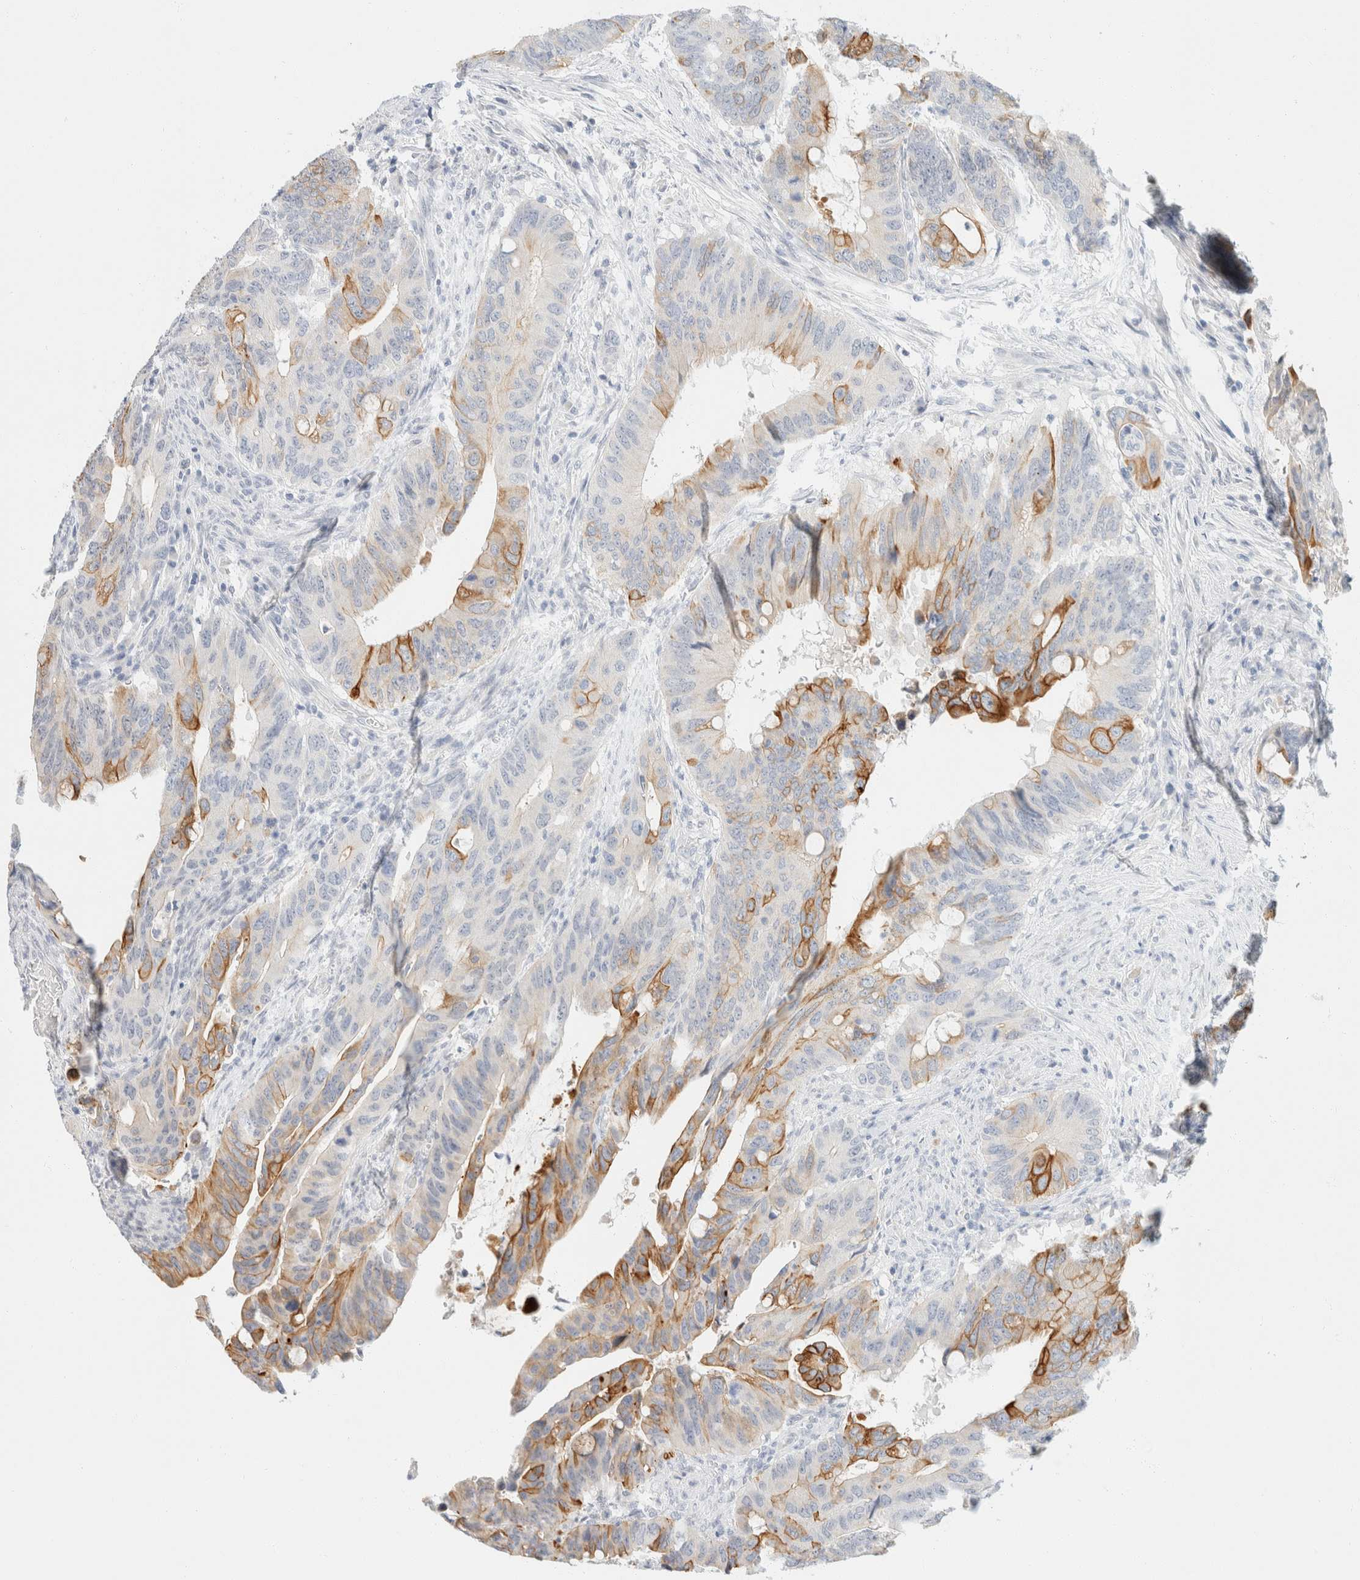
{"staining": {"intensity": "moderate", "quantity": "<25%", "location": "cytoplasmic/membranous"}, "tissue": "colorectal cancer", "cell_type": "Tumor cells", "image_type": "cancer", "snomed": [{"axis": "morphology", "description": "Adenocarcinoma, NOS"}, {"axis": "topography", "description": "Colon"}], "caption": "High-power microscopy captured an IHC histopathology image of adenocarcinoma (colorectal), revealing moderate cytoplasmic/membranous positivity in approximately <25% of tumor cells.", "gene": "KRT20", "patient": {"sex": "male", "age": 71}}